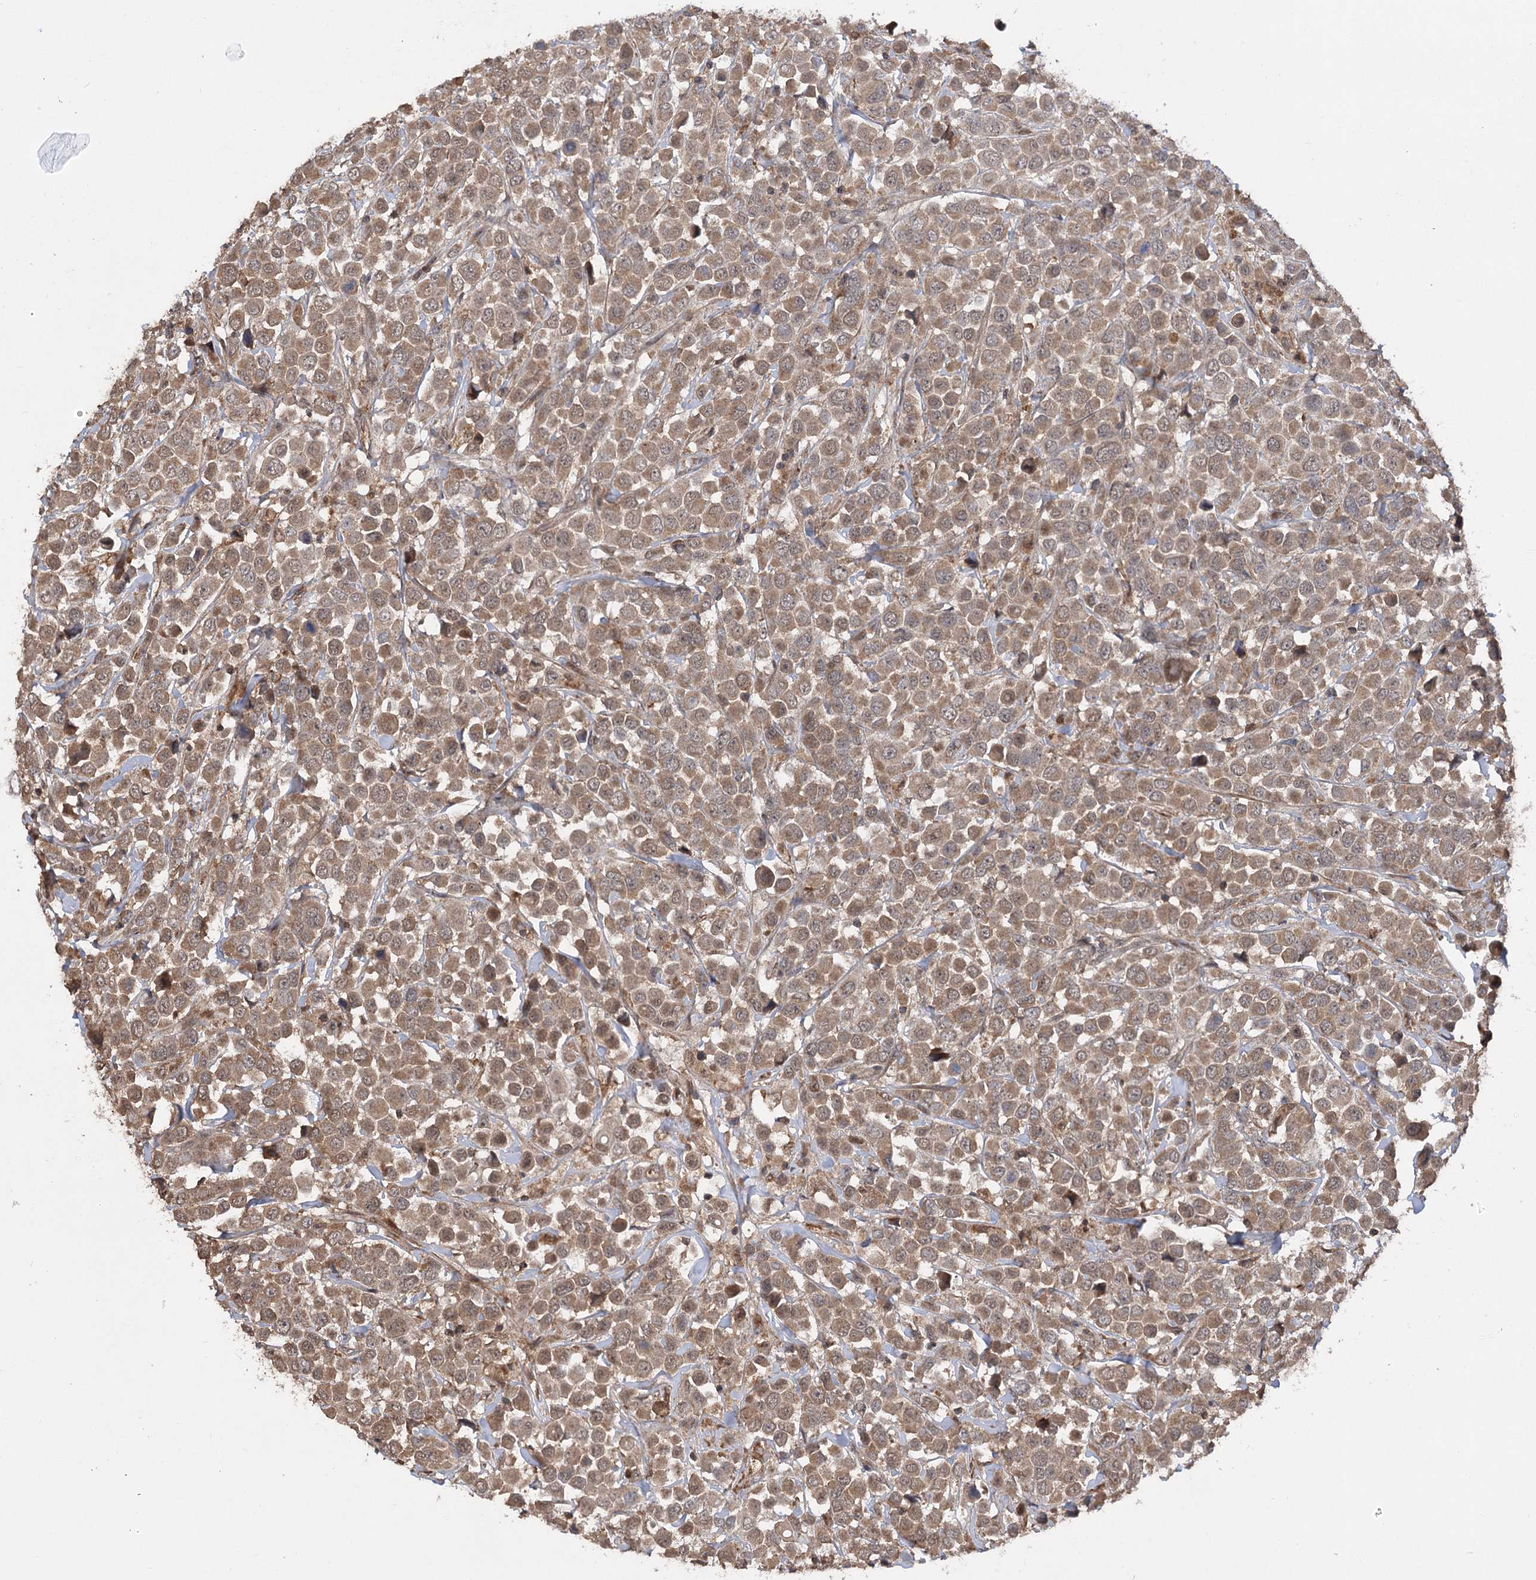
{"staining": {"intensity": "moderate", "quantity": ">75%", "location": "cytoplasmic/membranous"}, "tissue": "breast cancer", "cell_type": "Tumor cells", "image_type": "cancer", "snomed": [{"axis": "morphology", "description": "Duct carcinoma"}, {"axis": "topography", "description": "Breast"}], "caption": "The image shows a brown stain indicating the presence of a protein in the cytoplasmic/membranous of tumor cells in invasive ductal carcinoma (breast).", "gene": "TENM2", "patient": {"sex": "female", "age": 61}}